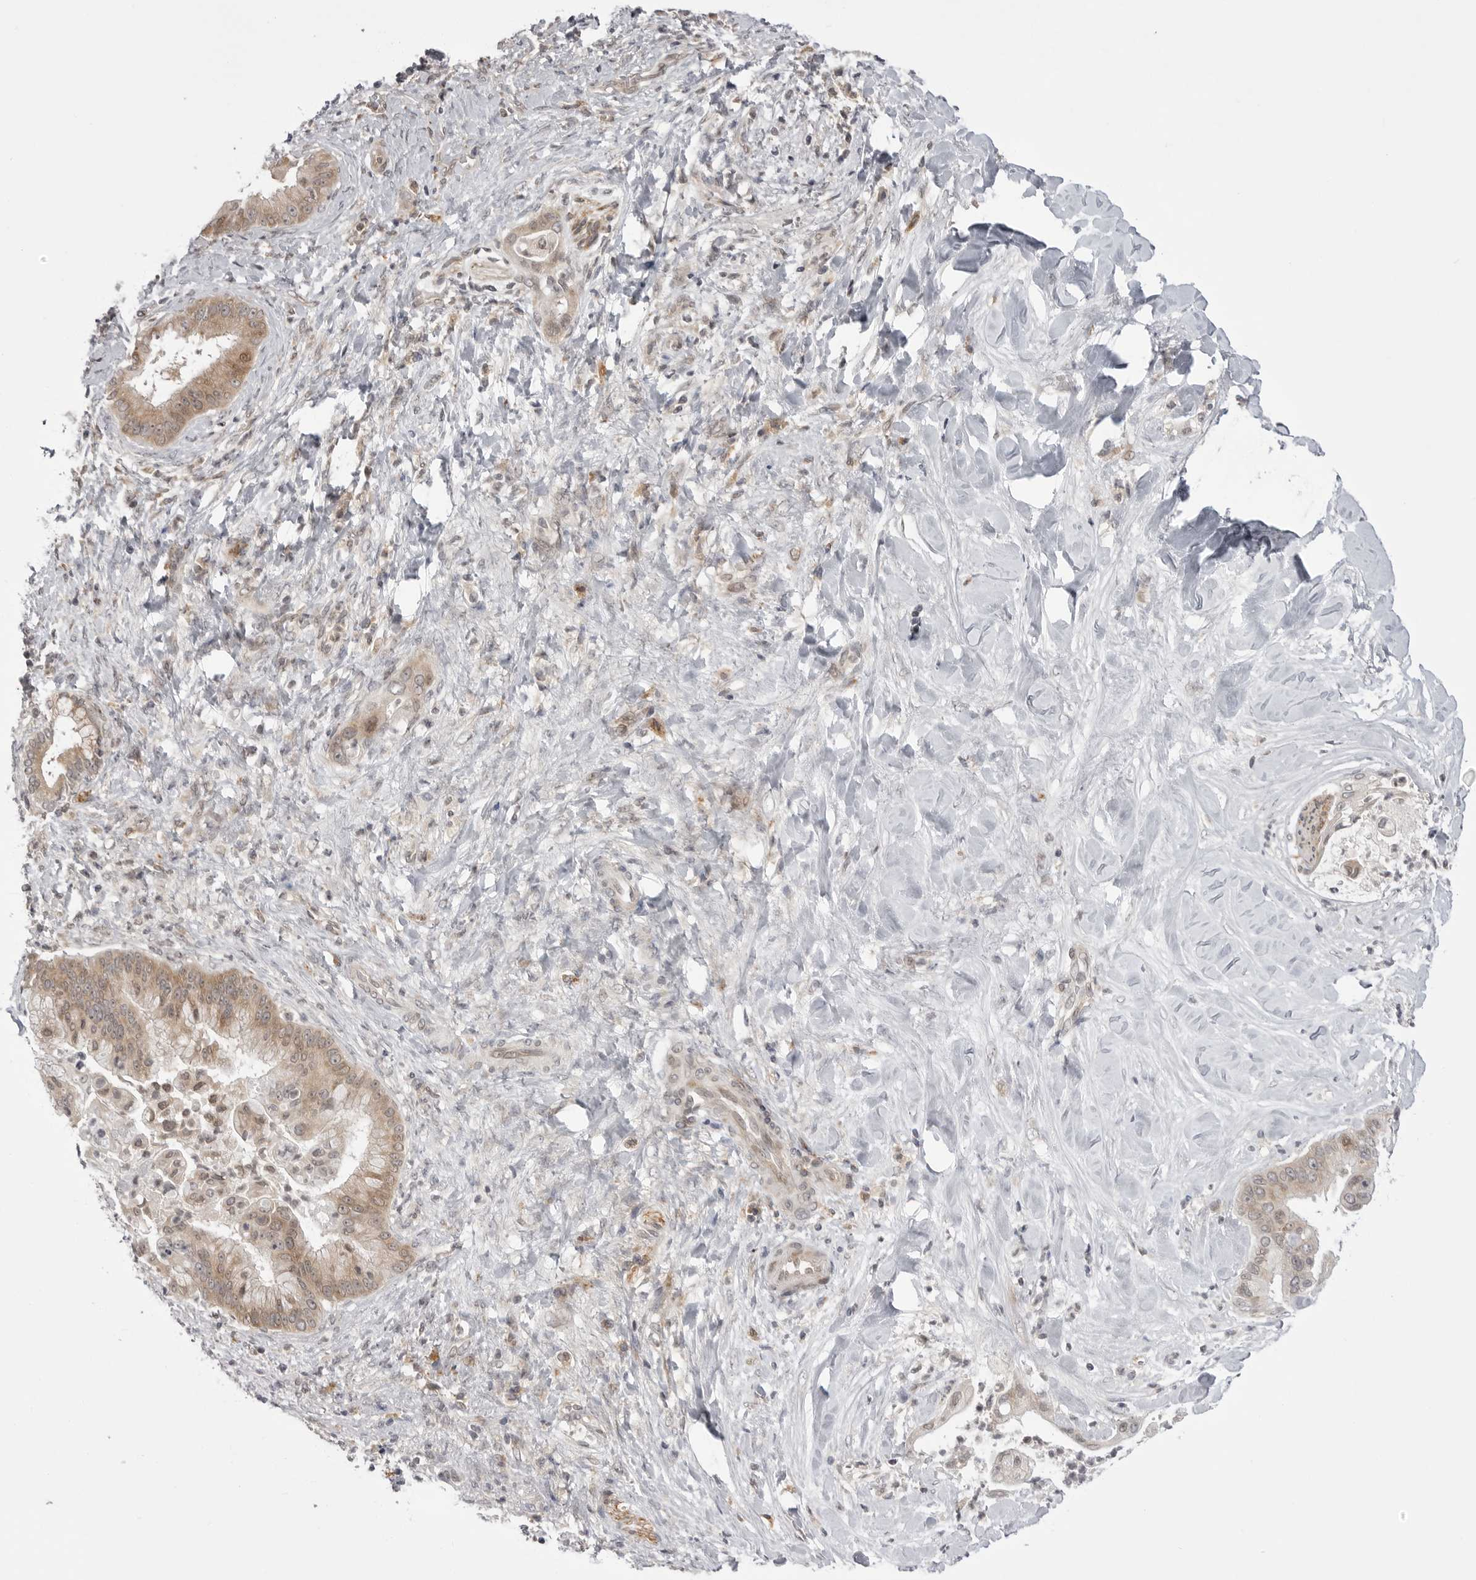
{"staining": {"intensity": "weak", "quantity": ">75%", "location": "cytoplasmic/membranous"}, "tissue": "liver cancer", "cell_type": "Tumor cells", "image_type": "cancer", "snomed": [{"axis": "morphology", "description": "Cholangiocarcinoma"}, {"axis": "topography", "description": "Liver"}], "caption": "This micrograph displays immunohistochemistry staining of liver cholangiocarcinoma, with low weak cytoplasmic/membranous positivity in approximately >75% of tumor cells.", "gene": "PTK2B", "patient": {"sex": "female", "age": 54}}